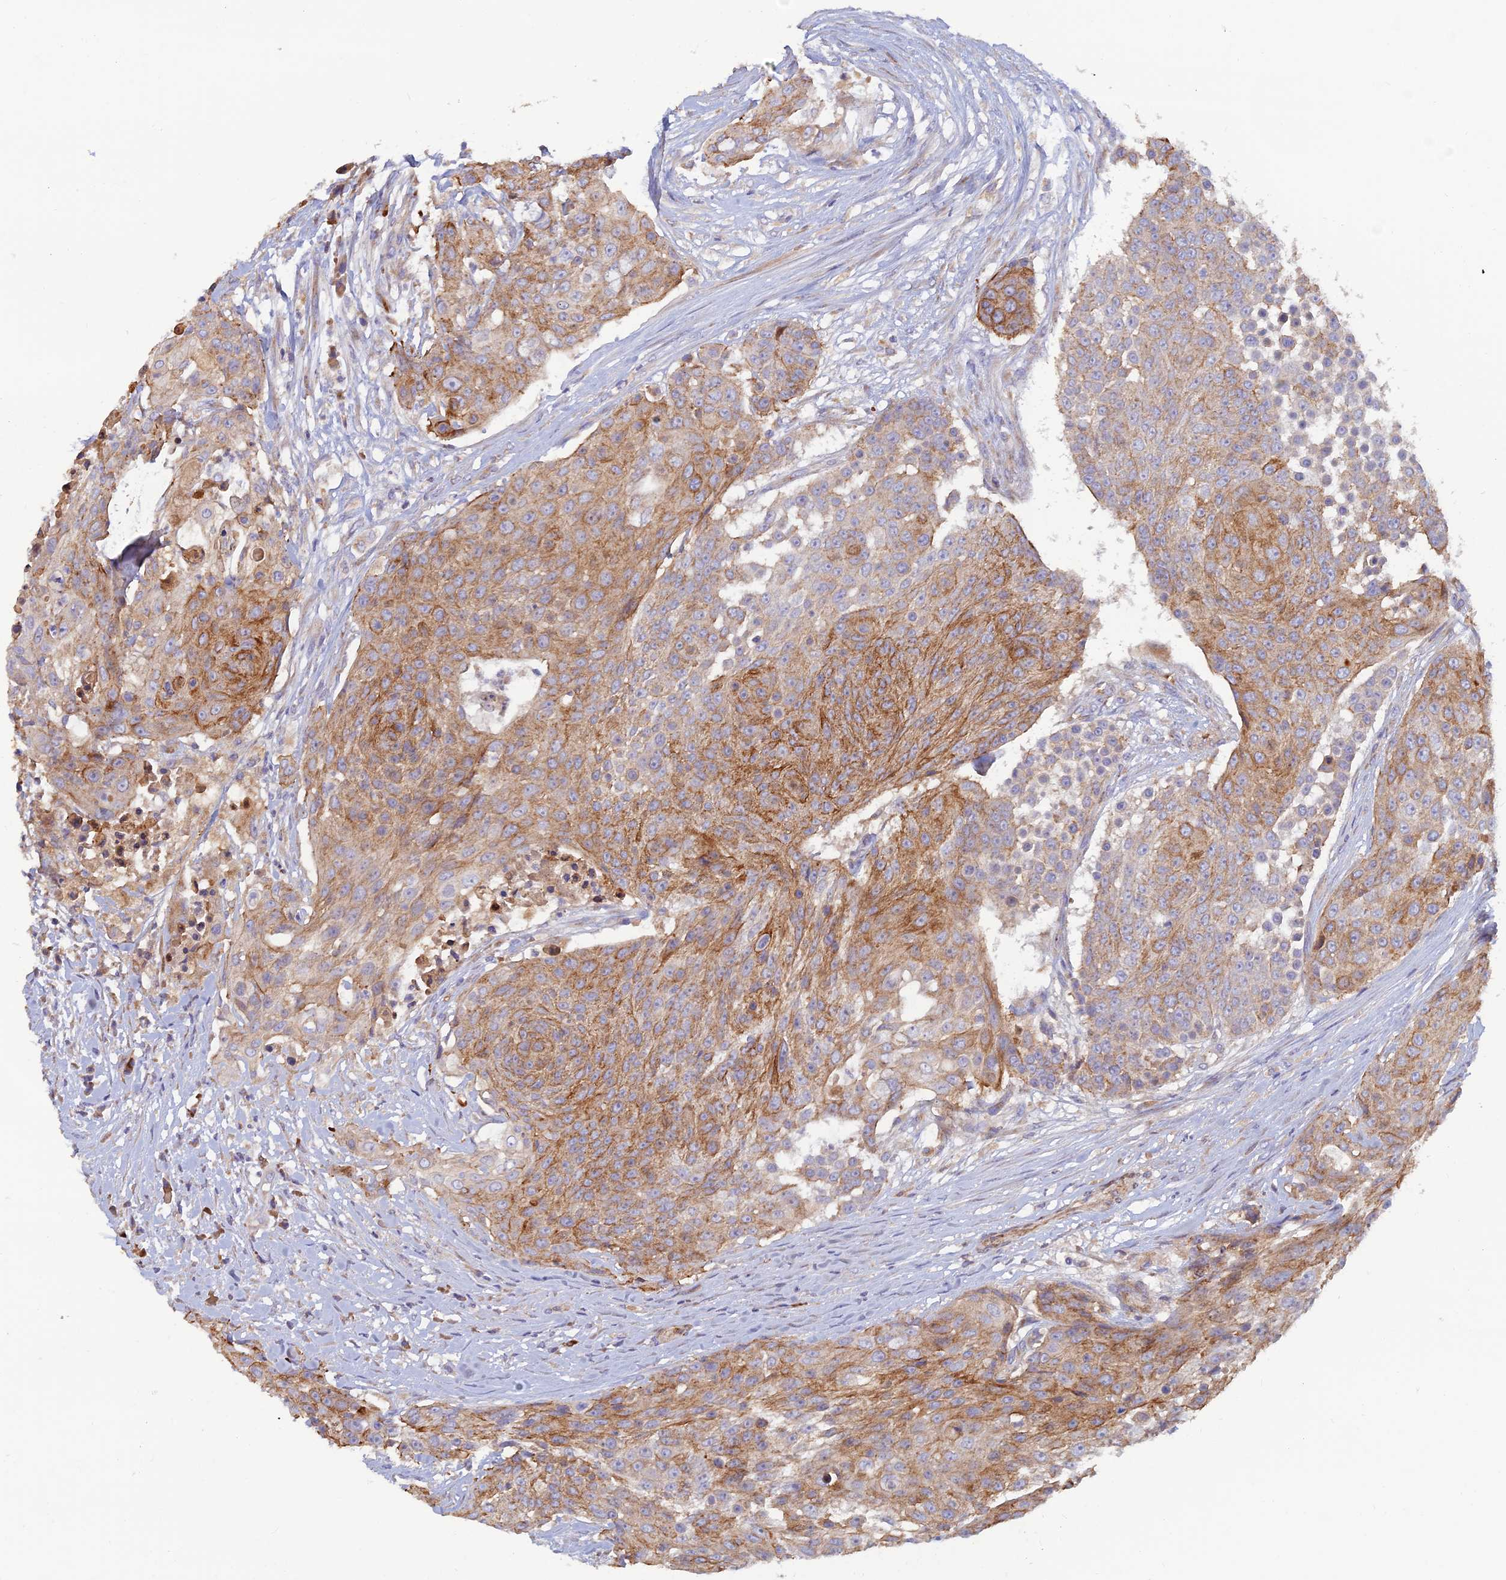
{"staining": {"intensity": "moderate", "quantity": ">75%", "location": "cytoplasmic/membranous"}, "tissue": "urothelial cancer", "cell_type": "Tumor cells", "image_type": "cancer", "snomed": [{"axis": "morphology", "description": "Urothelial carcinoma, High grade"}, {"axis": "topography", "description": "Urinary bladder"}], "caption": "This image reveals immunohistochemistry staining of human urothelial cancer, with medium moderate cytoplasmic/membranous positivity in approximately >75% of tumor cells.", "gene": "GMCL1", "patient": {"sex": "female", "age": 63}}